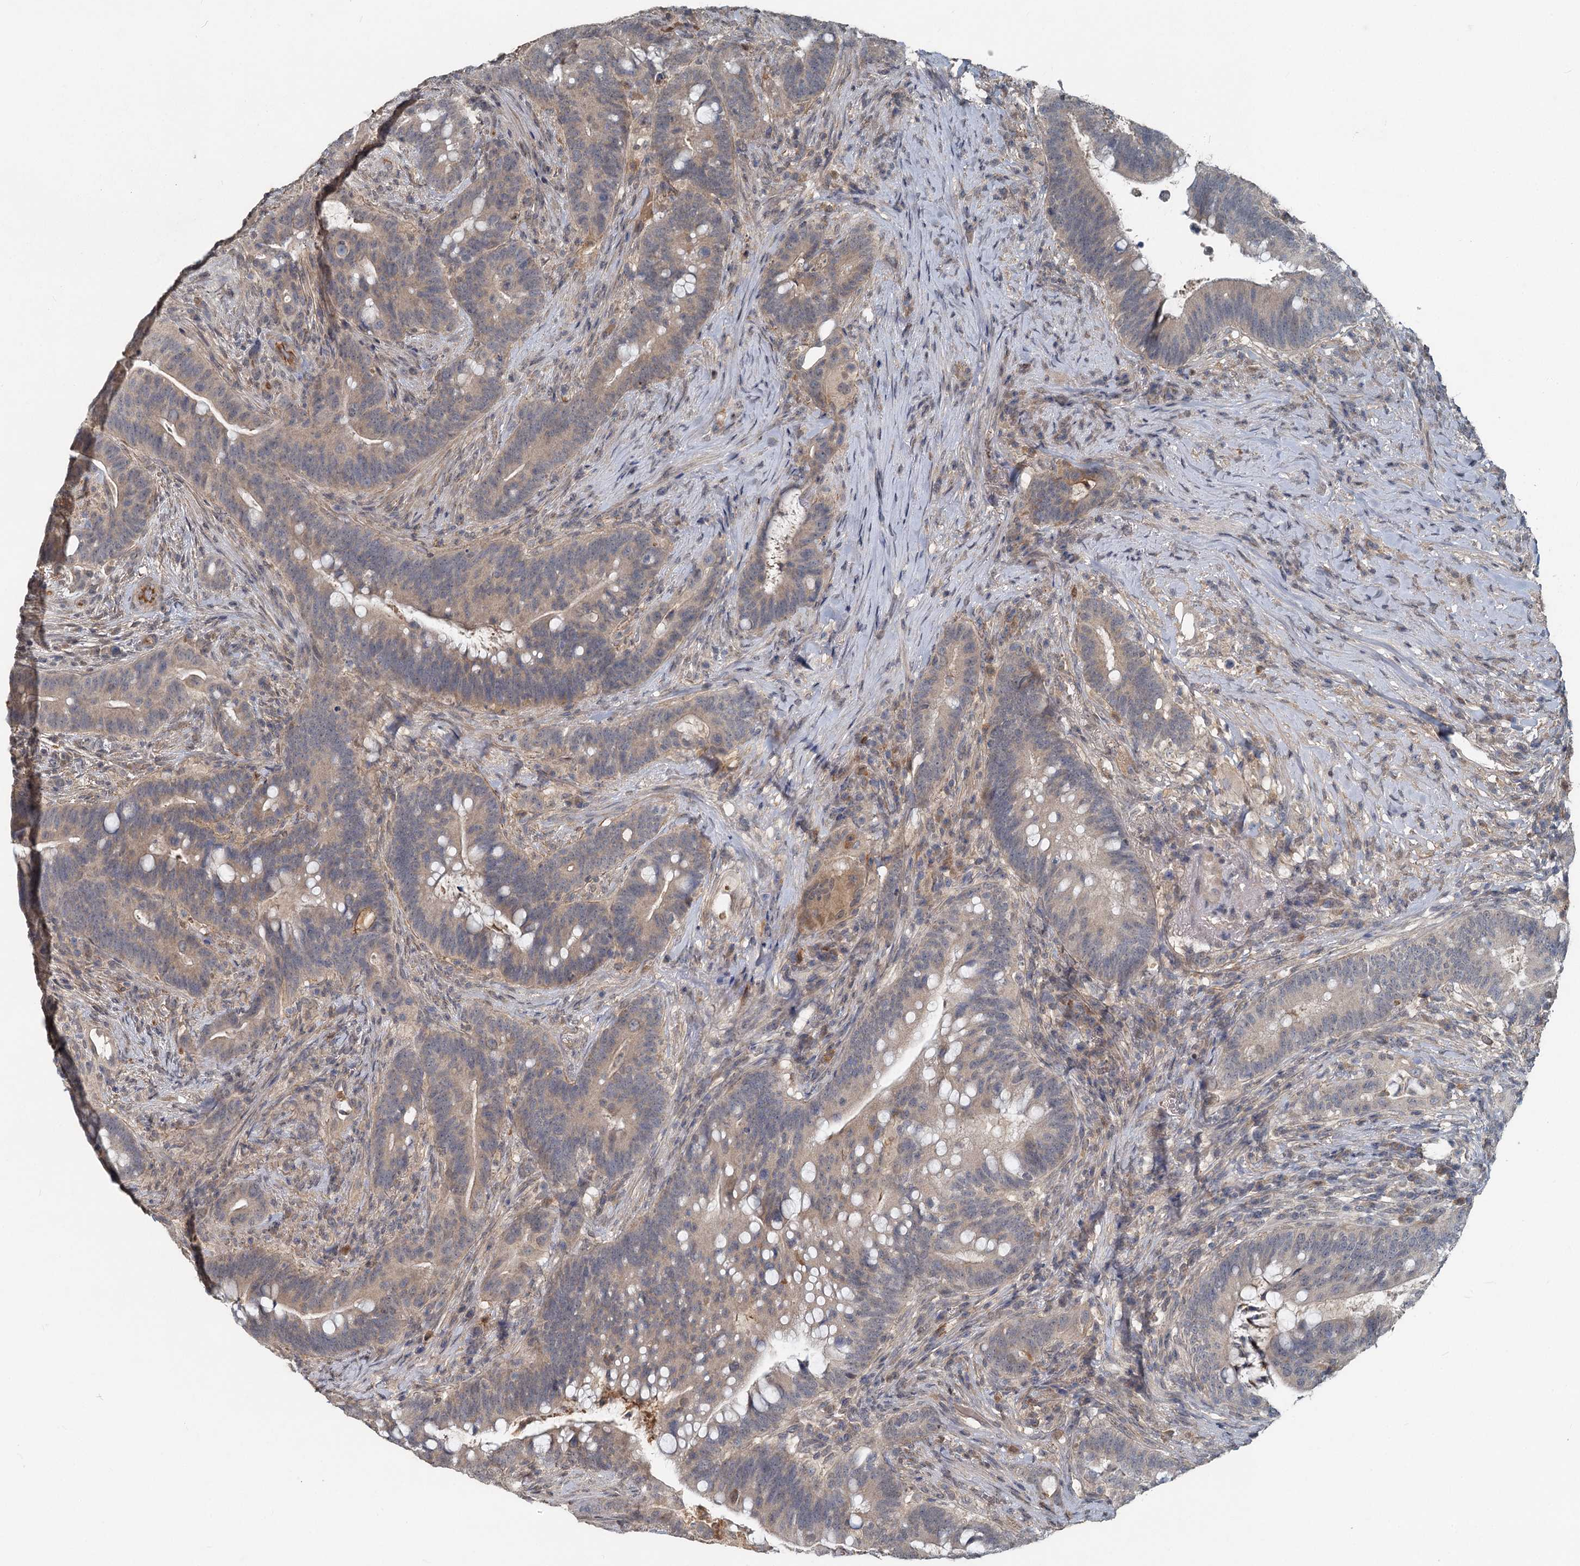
{"staining": {"intensity": "weak", "quantity": "25%-75%", "location": "cytoplasmic/membranous"}, "tissue": "colorectal cancer", "cell_type": "Tumor cells", "image_type": "cancer", "snomed": [{"axis": "morphology", "description": "Adenocarcinoma, NOS"}, {"axis": "topography", "description": "Colon"}], "caption": "Adenocarcinoma (colorectal) stained for a protein demonstrates weak cytoplasmic/membranous positivity in tumor cells.", "gene": "HERC3", "patient": {"sex": "female", "age": 66}}